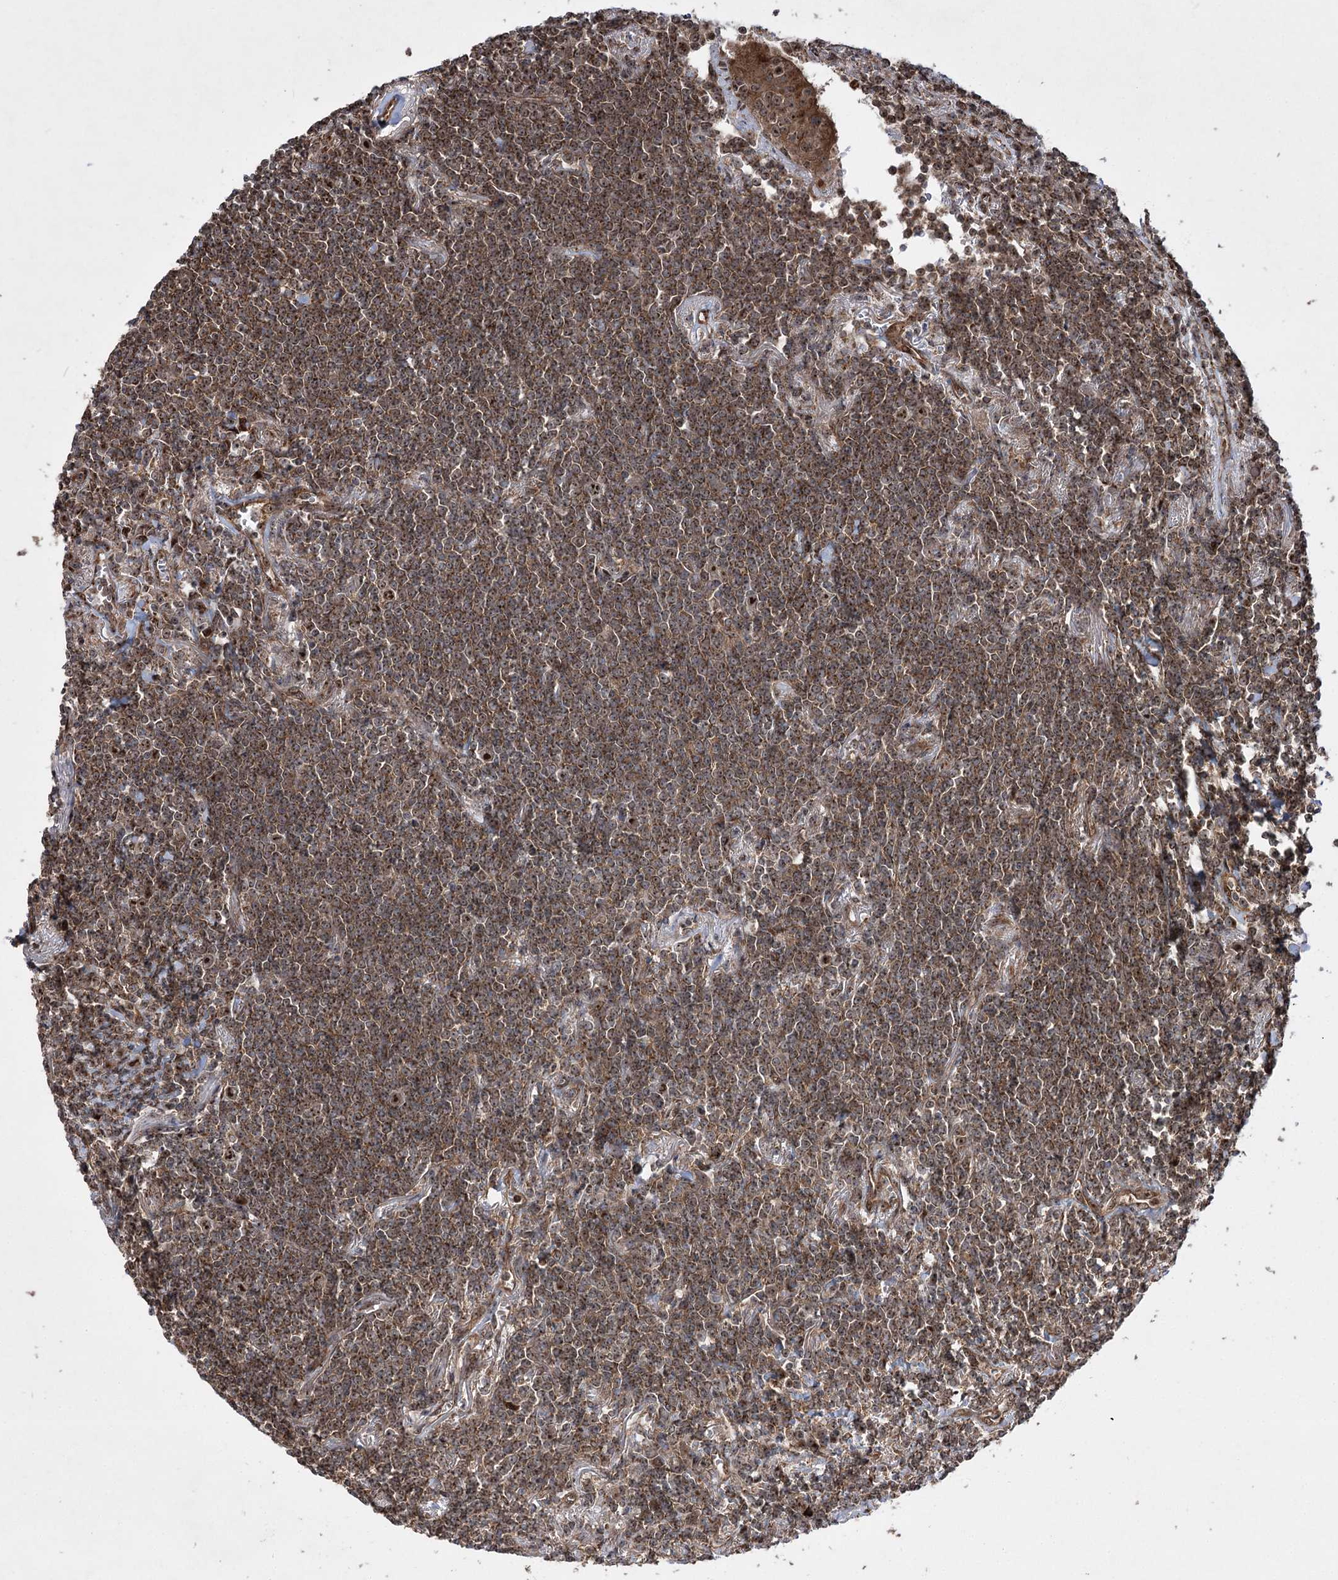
{"staining": {"intensity": "moderate", "quantity": ">75%", "location": "cytoplasmic/membranous,nuclear"}, "tissue": "lymphoma", "cell_type": "Tumor cells", "image_type": "cancer", "snomed": [{"axis": "morphology", "description": "Malignant lymphoma, non-Hodgkin's type, Low grade"}, {"axis": "topography", "description": "Lung"}], "caption": "Human lymphoma stained for a protein (brown) exhibits moderate cytoplasmic/membranous and nuclear positive expression in about >75% of tumor cells.", "gene": "SERINC5", "patient": {"sex": "female", "age": 71}}